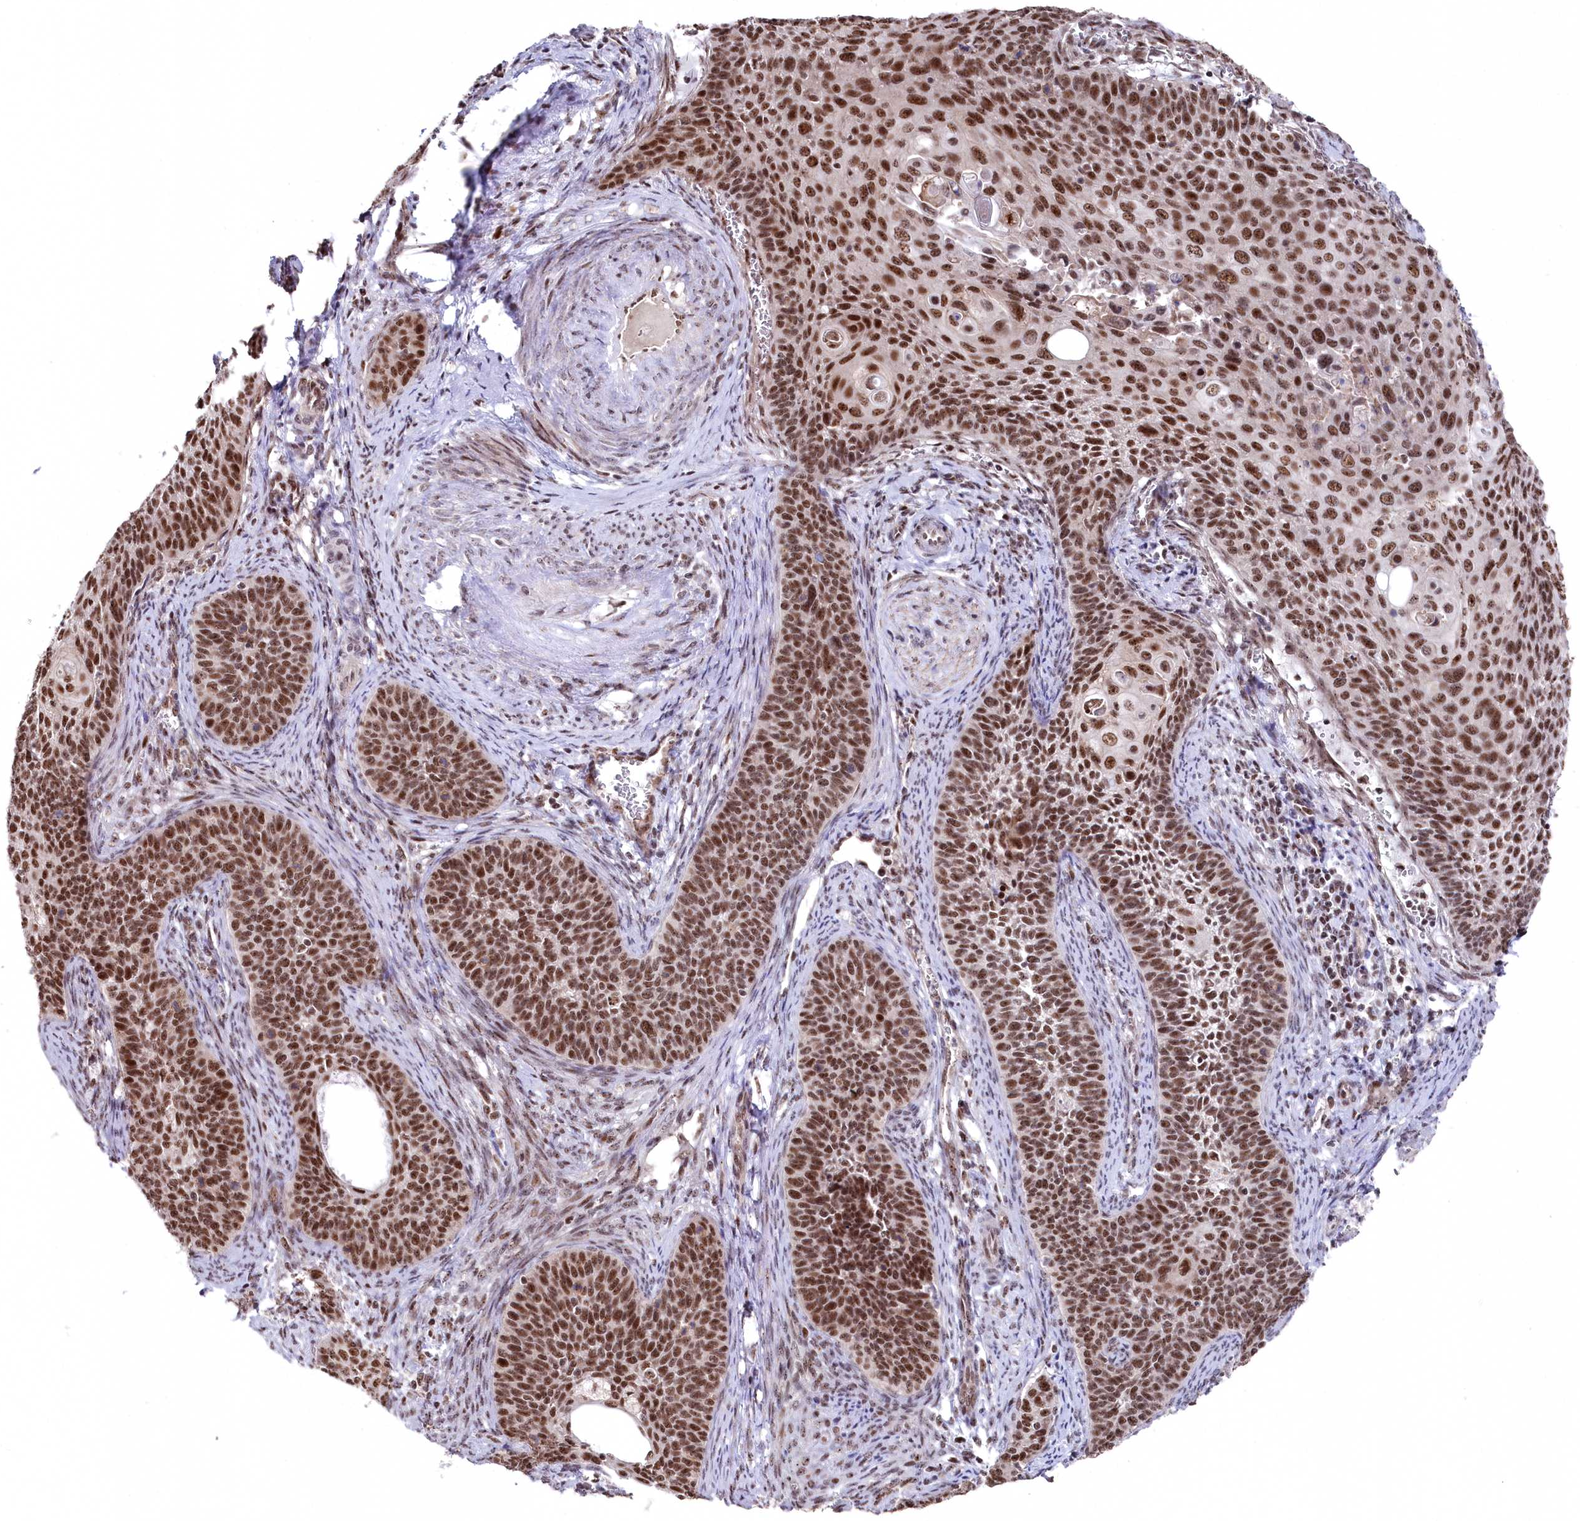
{"staining": {"intensity": "moderate", "quantity": ">75%", "location": "nuclear"}, "tissue": "cervical cancer", "cell_type": "Tumor cells", "image_type": "cancer", "snomed": [{"axis": "morphology", "description": "Squamous cell carcinoma, NOS"}, {"axis": "topography", "description": "Cervix"}], "caption": "This micrograph reveals immunohistochemistry (IHC) staining of human squamous cell carcinoma (cervical), with medium moderate nuclear positivity in about >75% of tumor cells.", "gene": "POLR2H", "patient": {"sex": "female", "age": 33}}